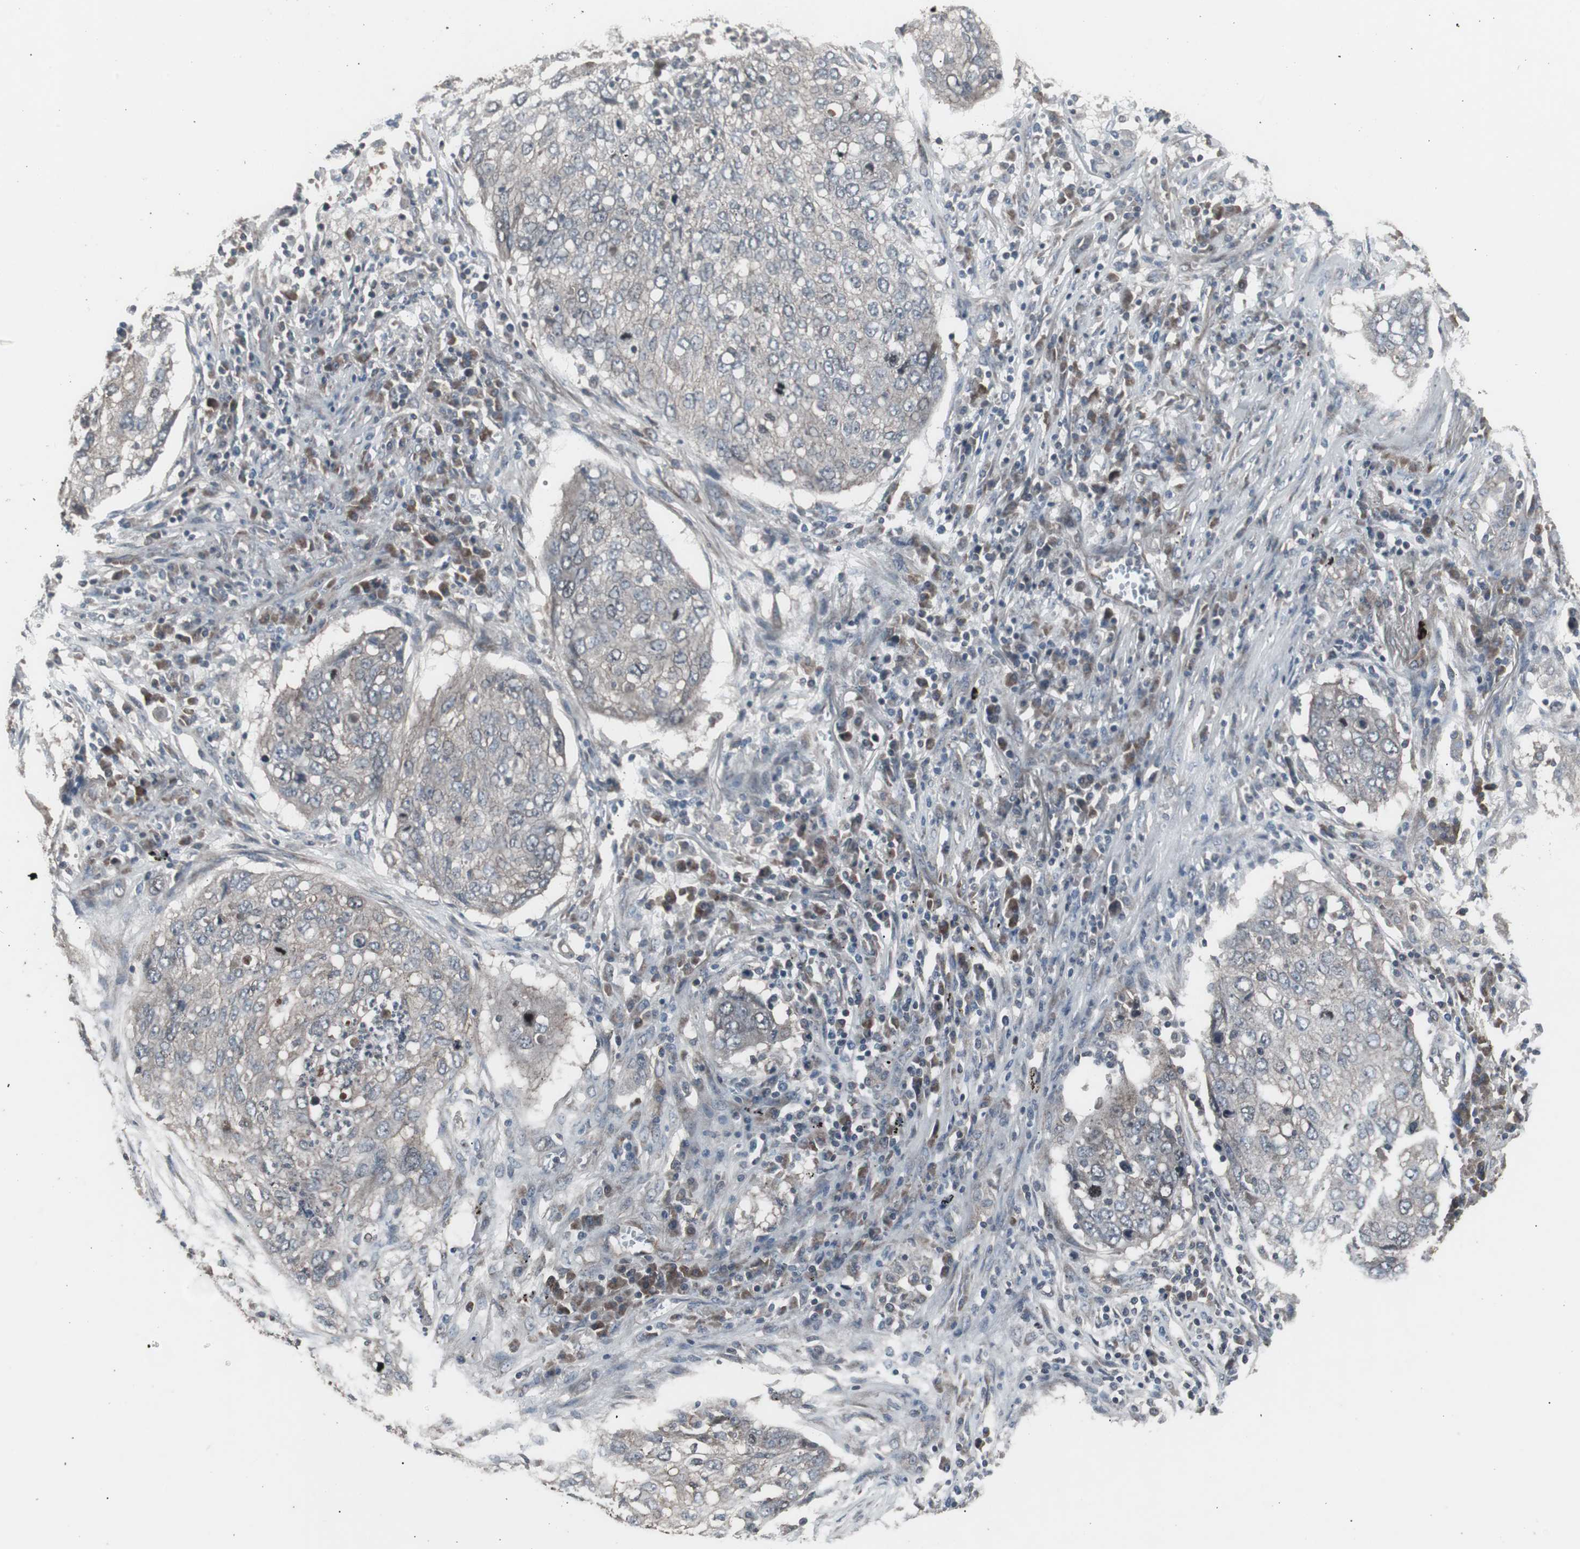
{"staining": {"intensity": "negative", "quantity": "none", "location": "none"}, "tissue": "lung cancer", "cell_type": "Tumor cells", "image_type": "cancer", "snomed": [{"axis": "morphology", "description": "Squamous cell carcinoma, NOS"}, {"axis": "topography", "description": "Lung"}], "caption": "Tumor cells show no significant staining in lung cancer (squamous cell carcinoma).", "gene": "SSTR2", "patient": {"sex": "female", "age": 63}}